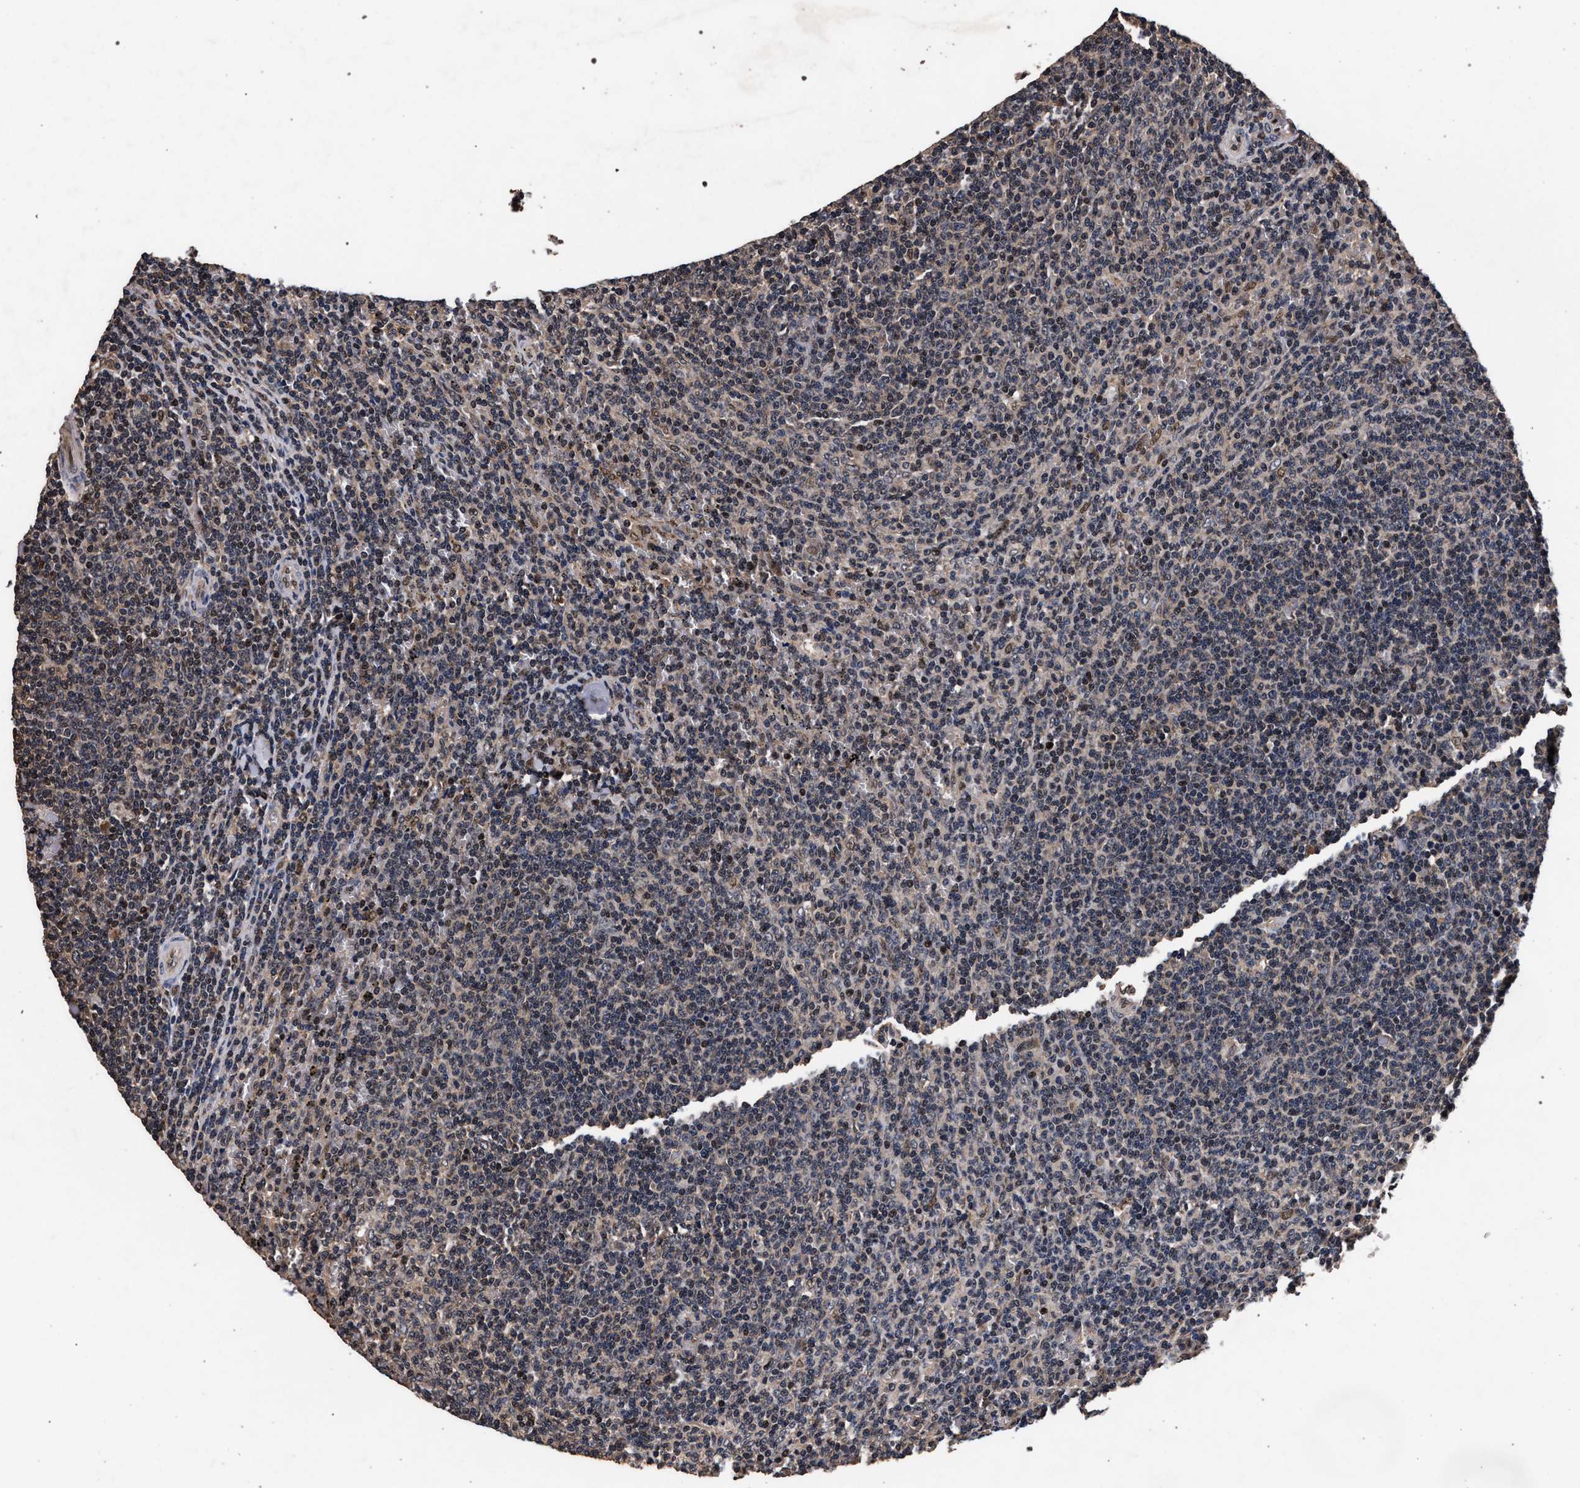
{"staining": {"intensity": "moderate", "quantity": "<25%", "location": "nuclear"}, "tissue": "lymphoma", "cell_type": "Tumor cells", "image_type": "cancer", "snomed": [{"axis": "morphology", "description": "Malignant lymphoma, non-Hodgkin's type, Low grade"}, {"axis": "topography", "description": "Spleen"}], "caption": "Moderate nuclear staining is identified in approximately <25% of tumor cells in lymphoma.", "gene": "ACOX1", "patient": {"sex": "female", "age": 50}}